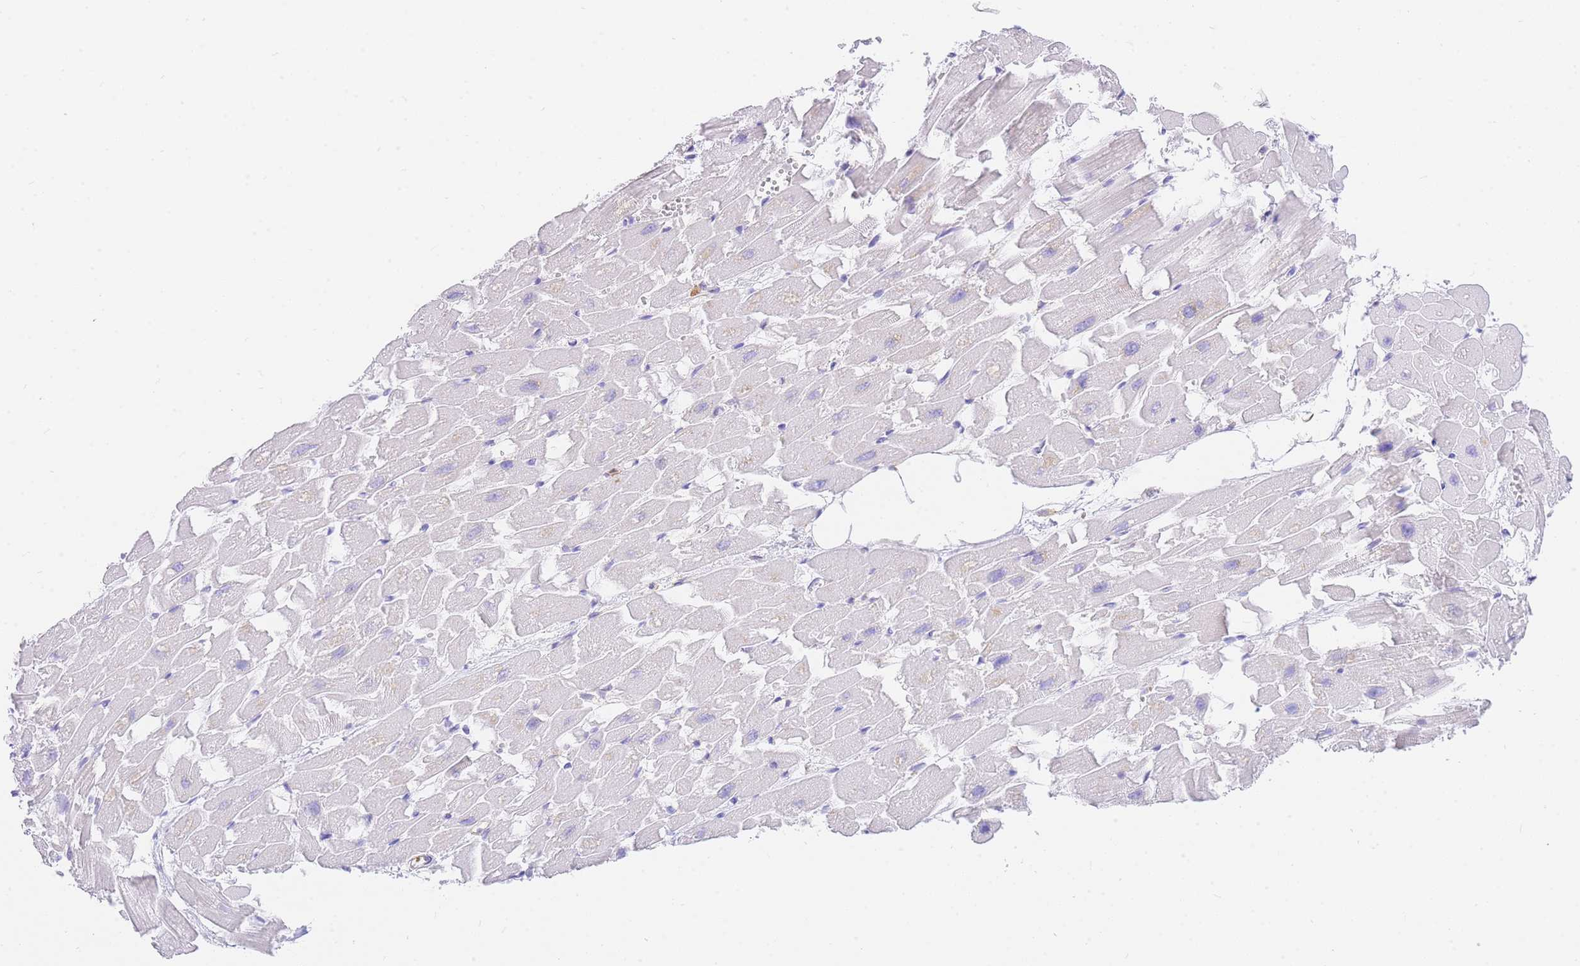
{"staining": {"intensity": "negative", "quantity": "none", "location": "none"}, "tissue": "heart muscle", "cell_type": "Cardiomyocytes", "image_type": "normal", "snomed": [{"axis": "morphology", "description": "Normal tissue, NOS"}, {"axis": "topography", "description": "Heart"}], "caption": "Immunohistochemistry of normal human heart muscle demonstrates no positivity in cardiomyocytes.", "gene": "SRSF12", "patient": {"sex": "female", "age": 64}}